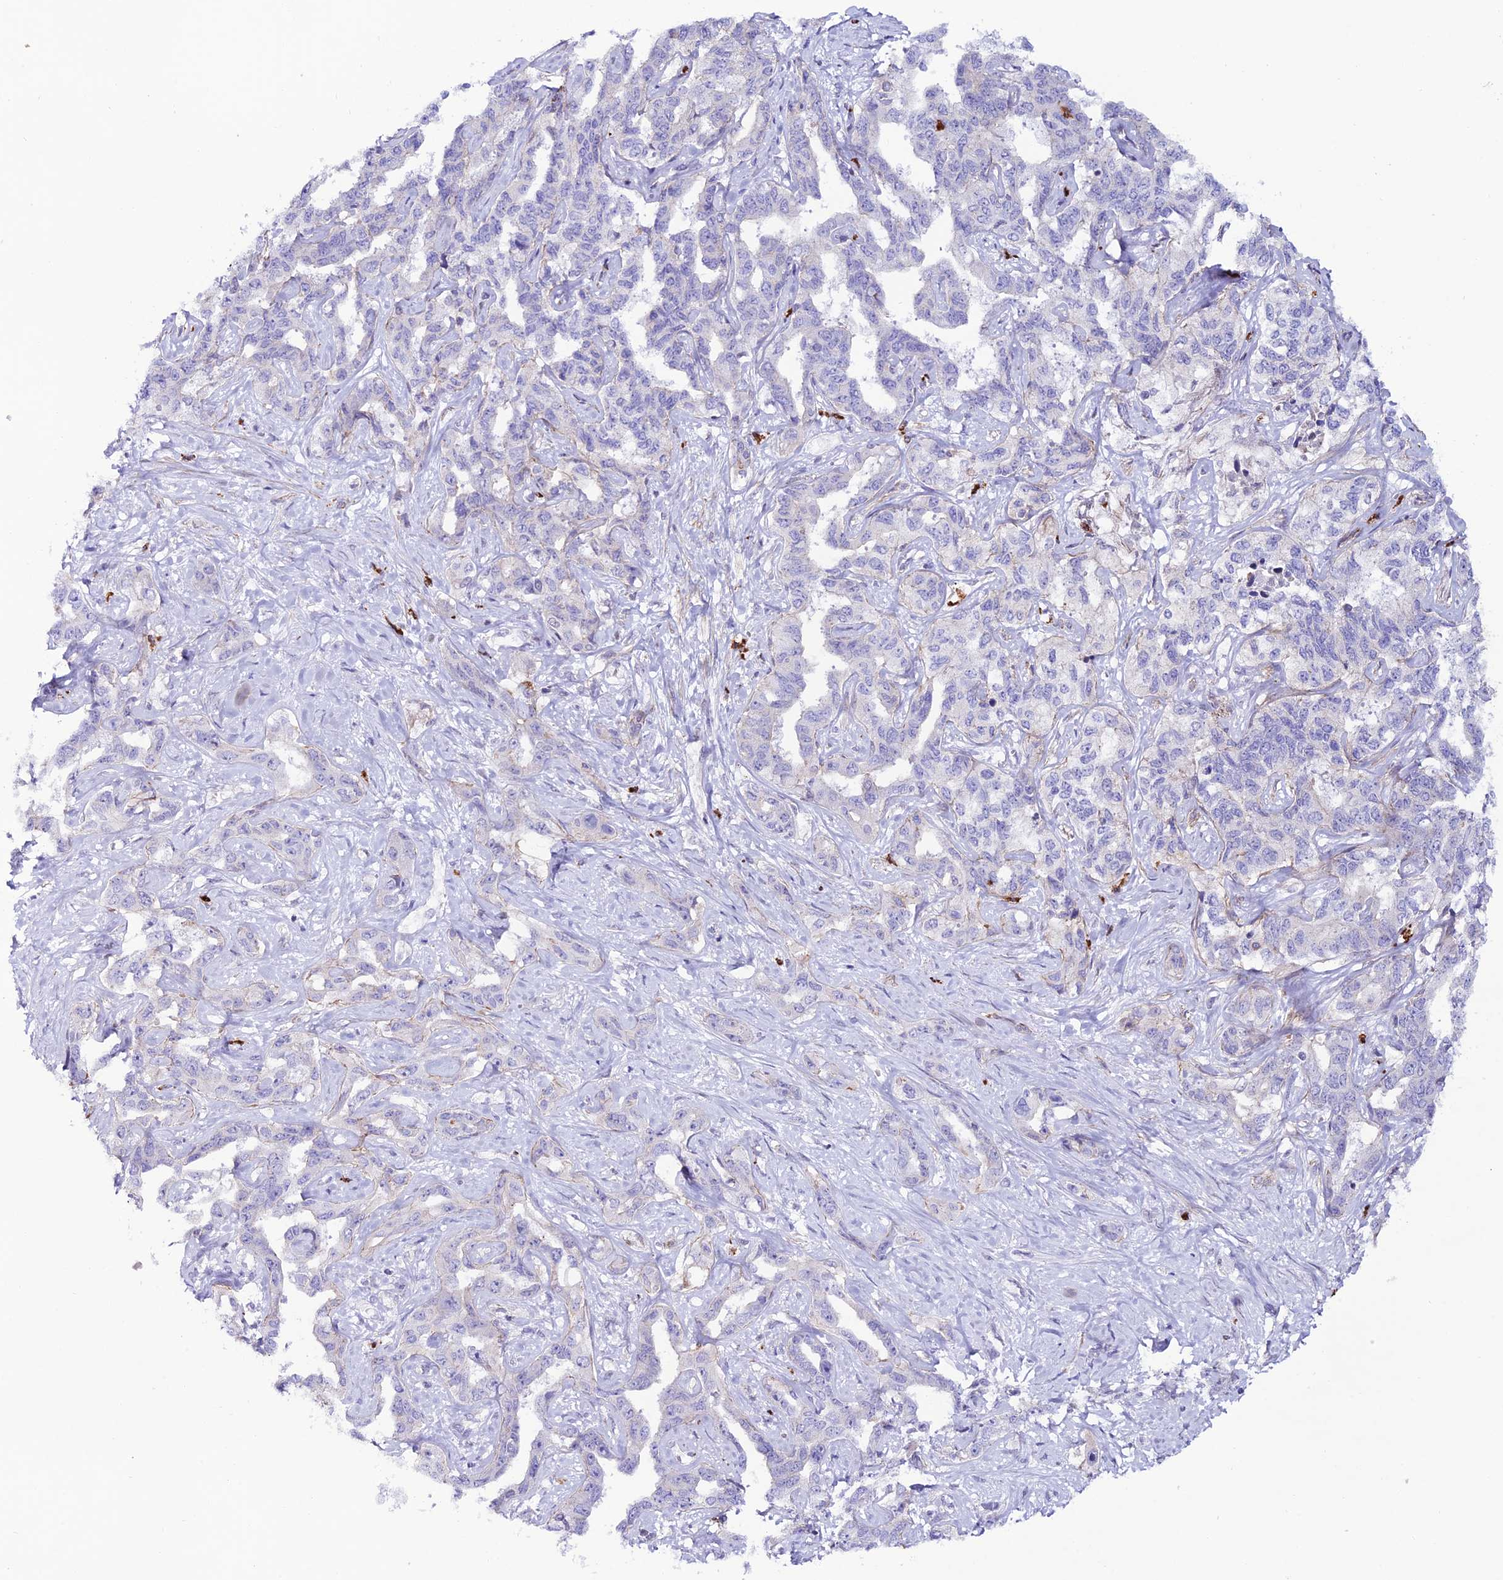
{"staining": {"intensity": "negative", "quantity": "none", "location": "none"}, "tissue": "liver cancer", "cell_type": "Tumor cells", "image_type": "cancer", "snomed": [{"axis": "morphology", "description": "Cholangiocarcinoma"}, {"axis": "topography", "description": "Liver"}], "caption": "The histopathology image demonstrates no significant expression in tumor cells of liver cholangiocarcinoma.", "gene": "COL6A6", "patient": {"sex": "male", "age": 59}}